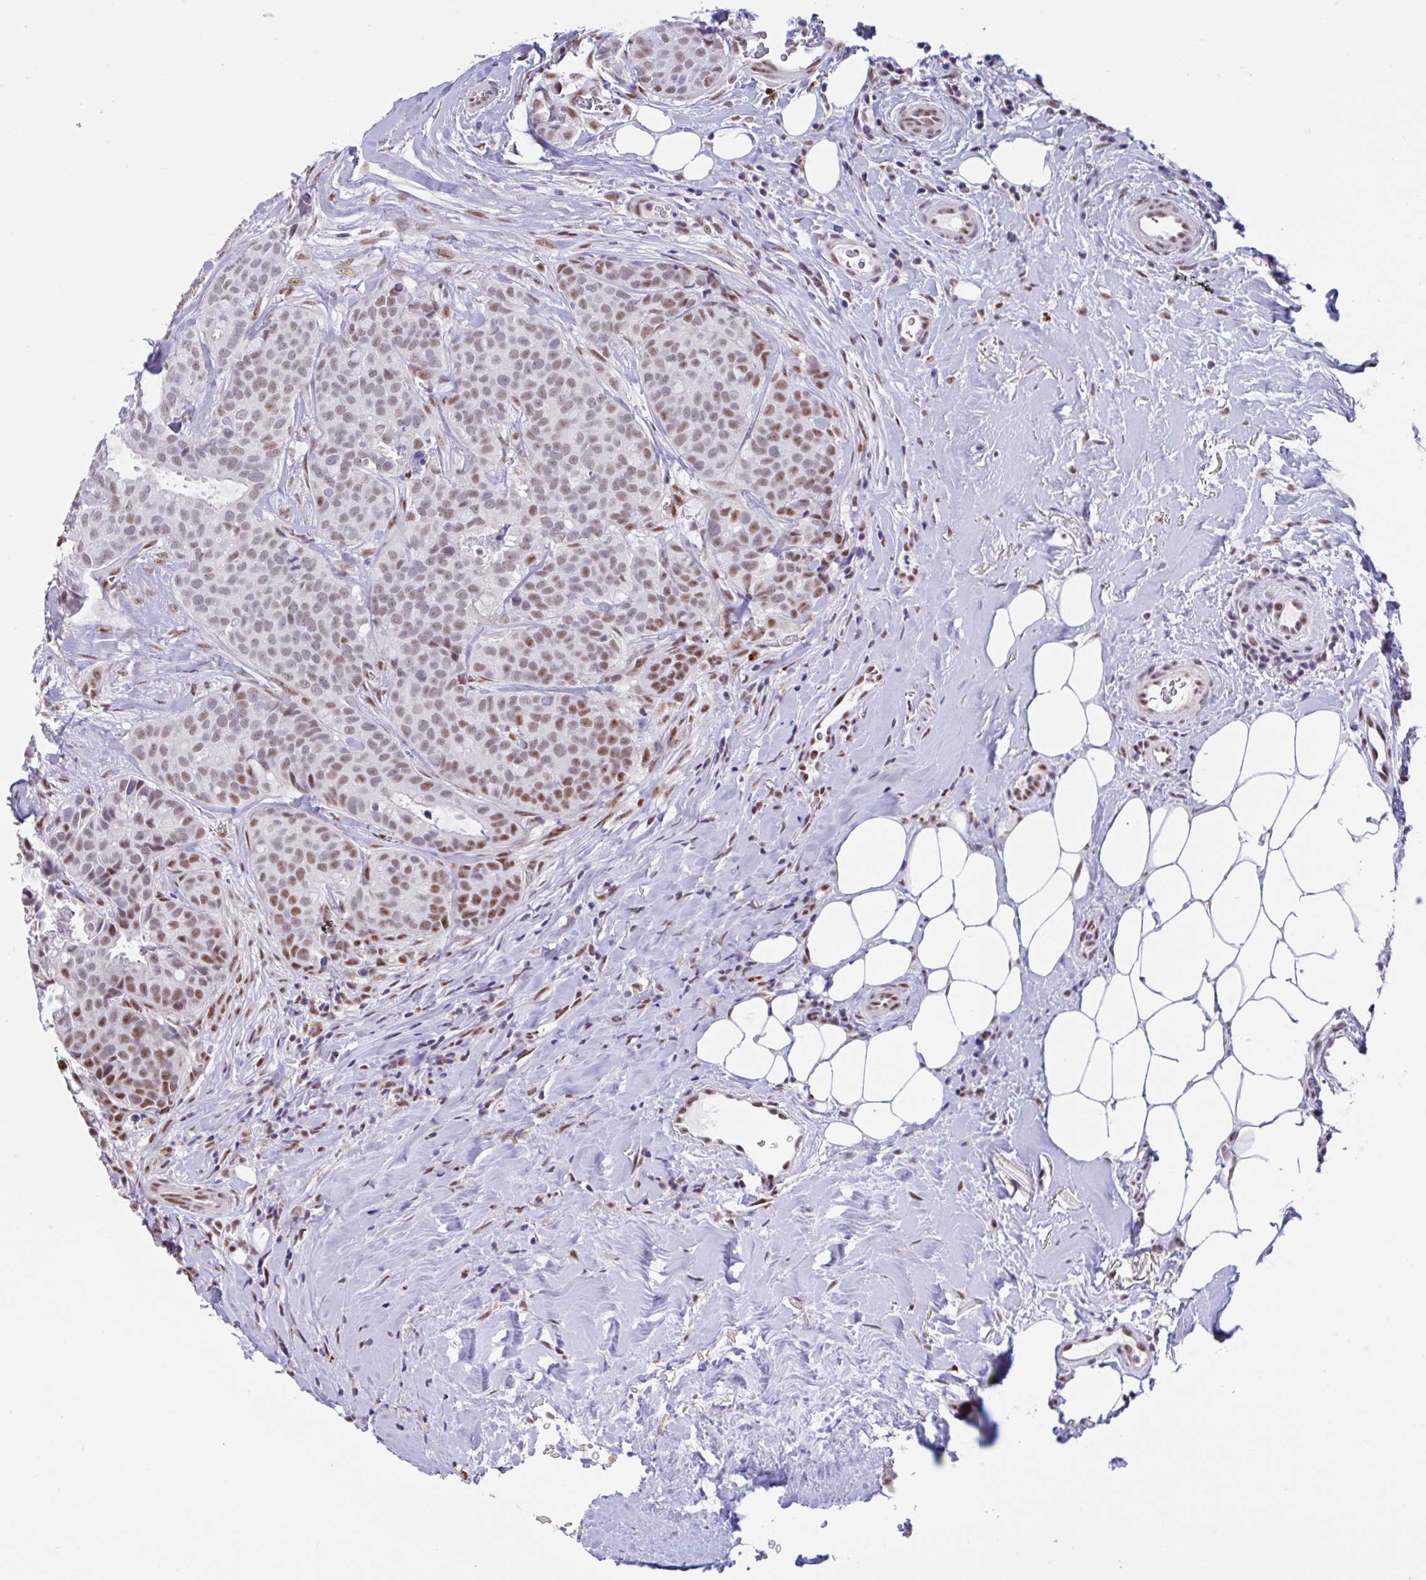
{"staining": {"intensity": "moderate", "quantity": ">75%", "location": "nuclear"}, "tissue": "breast cancer", "cell_type": "Tumor cells", "image_type": "cancer", "snomed": [{"axis": "morphology", "description": "Duct carcinoma"}, {"axis": "topography", "description": "Breast"}], "caption": "The immunohistochemical stain shows moderate nuclear positivity in tumor cells of breast cancer (intraductal carcinoma) tissue.", "gene": "DDX39A", "patient": {"sex": "female", "age": 84}}